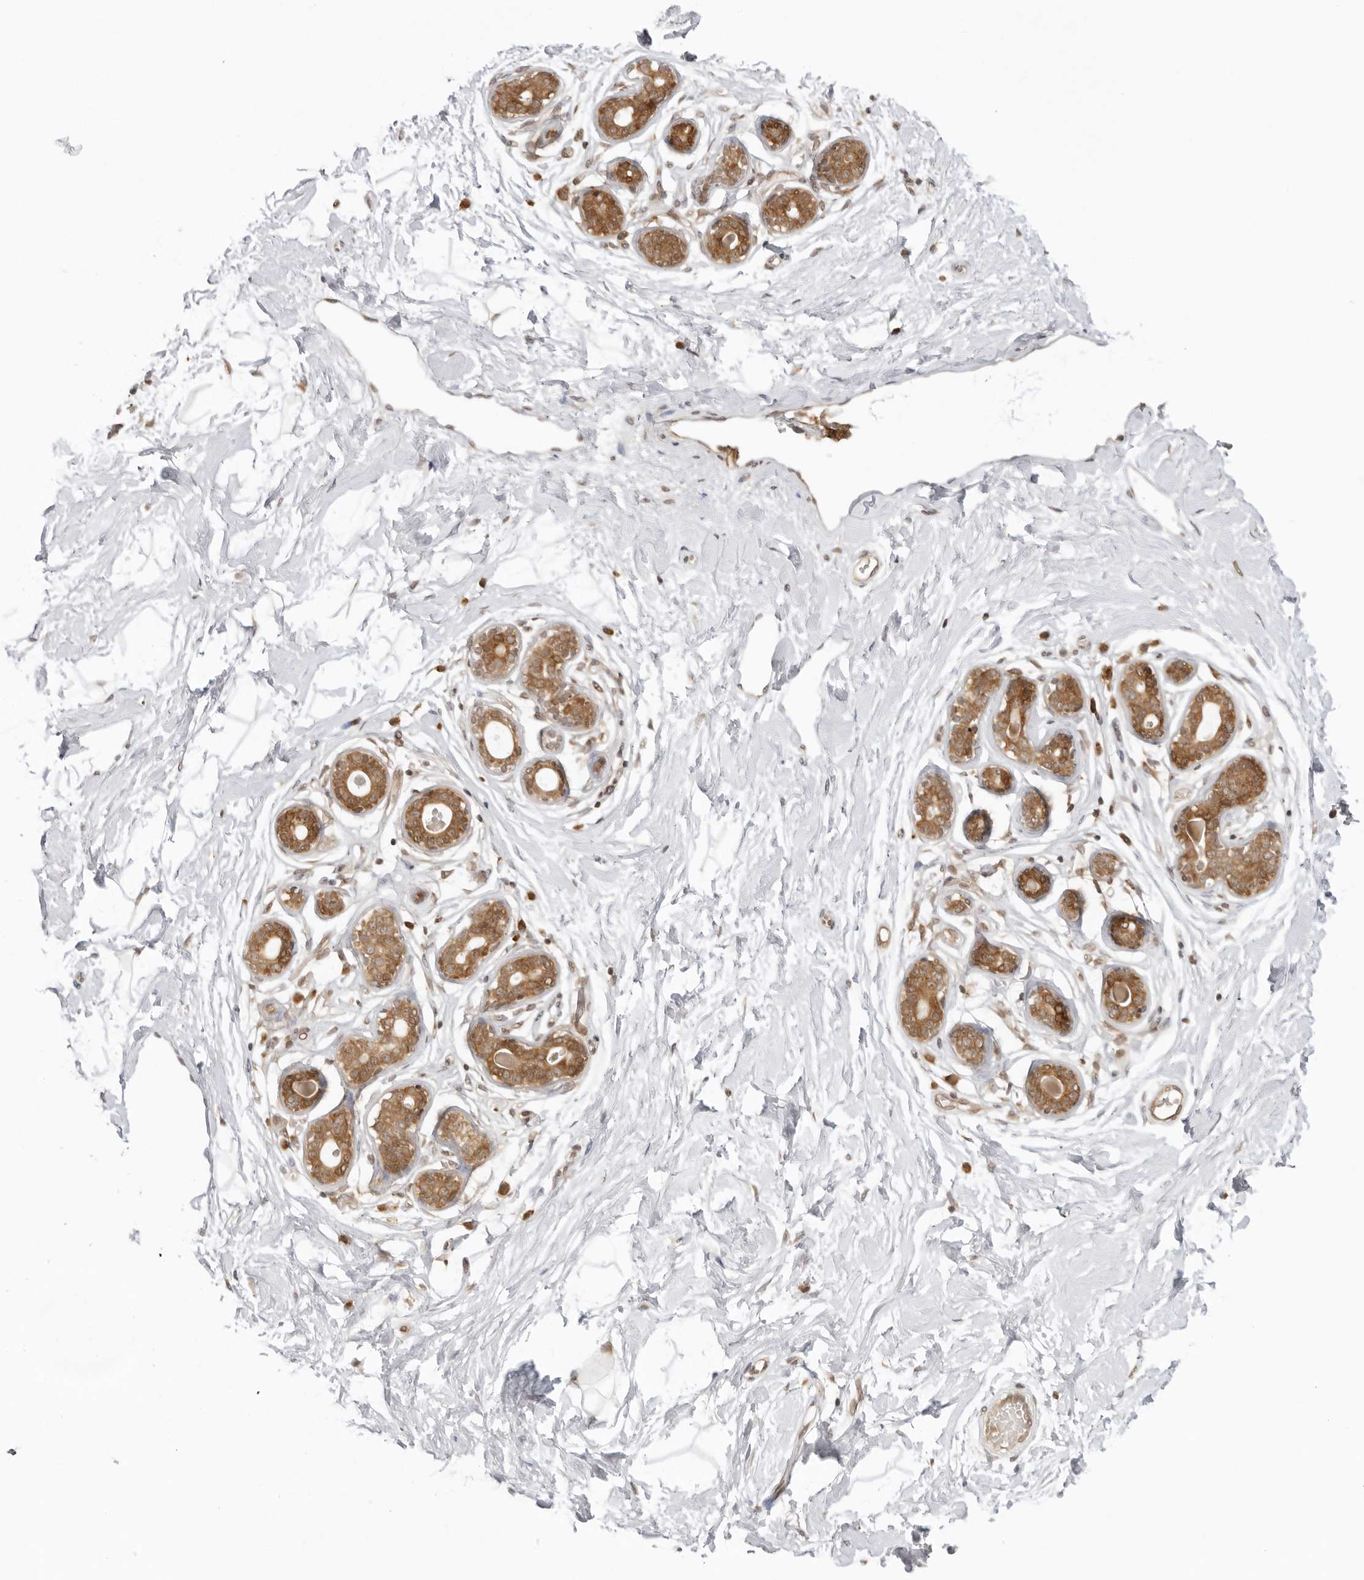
{"staining": {"intensity": "negative", "quantity": "none", "location": "none"}, "tissue": "breast", "cell_type": "Adipocytes", "image_type": "normal", "snomed": [{"axis": "morphology", "description": "Normal tissue, NOS"}, {"axis": "morphology", "description": "Adenoma, NOS"}, {"axis": "topography", "description": "Breast"}], "caption": "Adipocytes are negative for brown protein staining in normal breast.", "gene": "PRRC2C", "patient": {"sex": "female", "age": 23}}